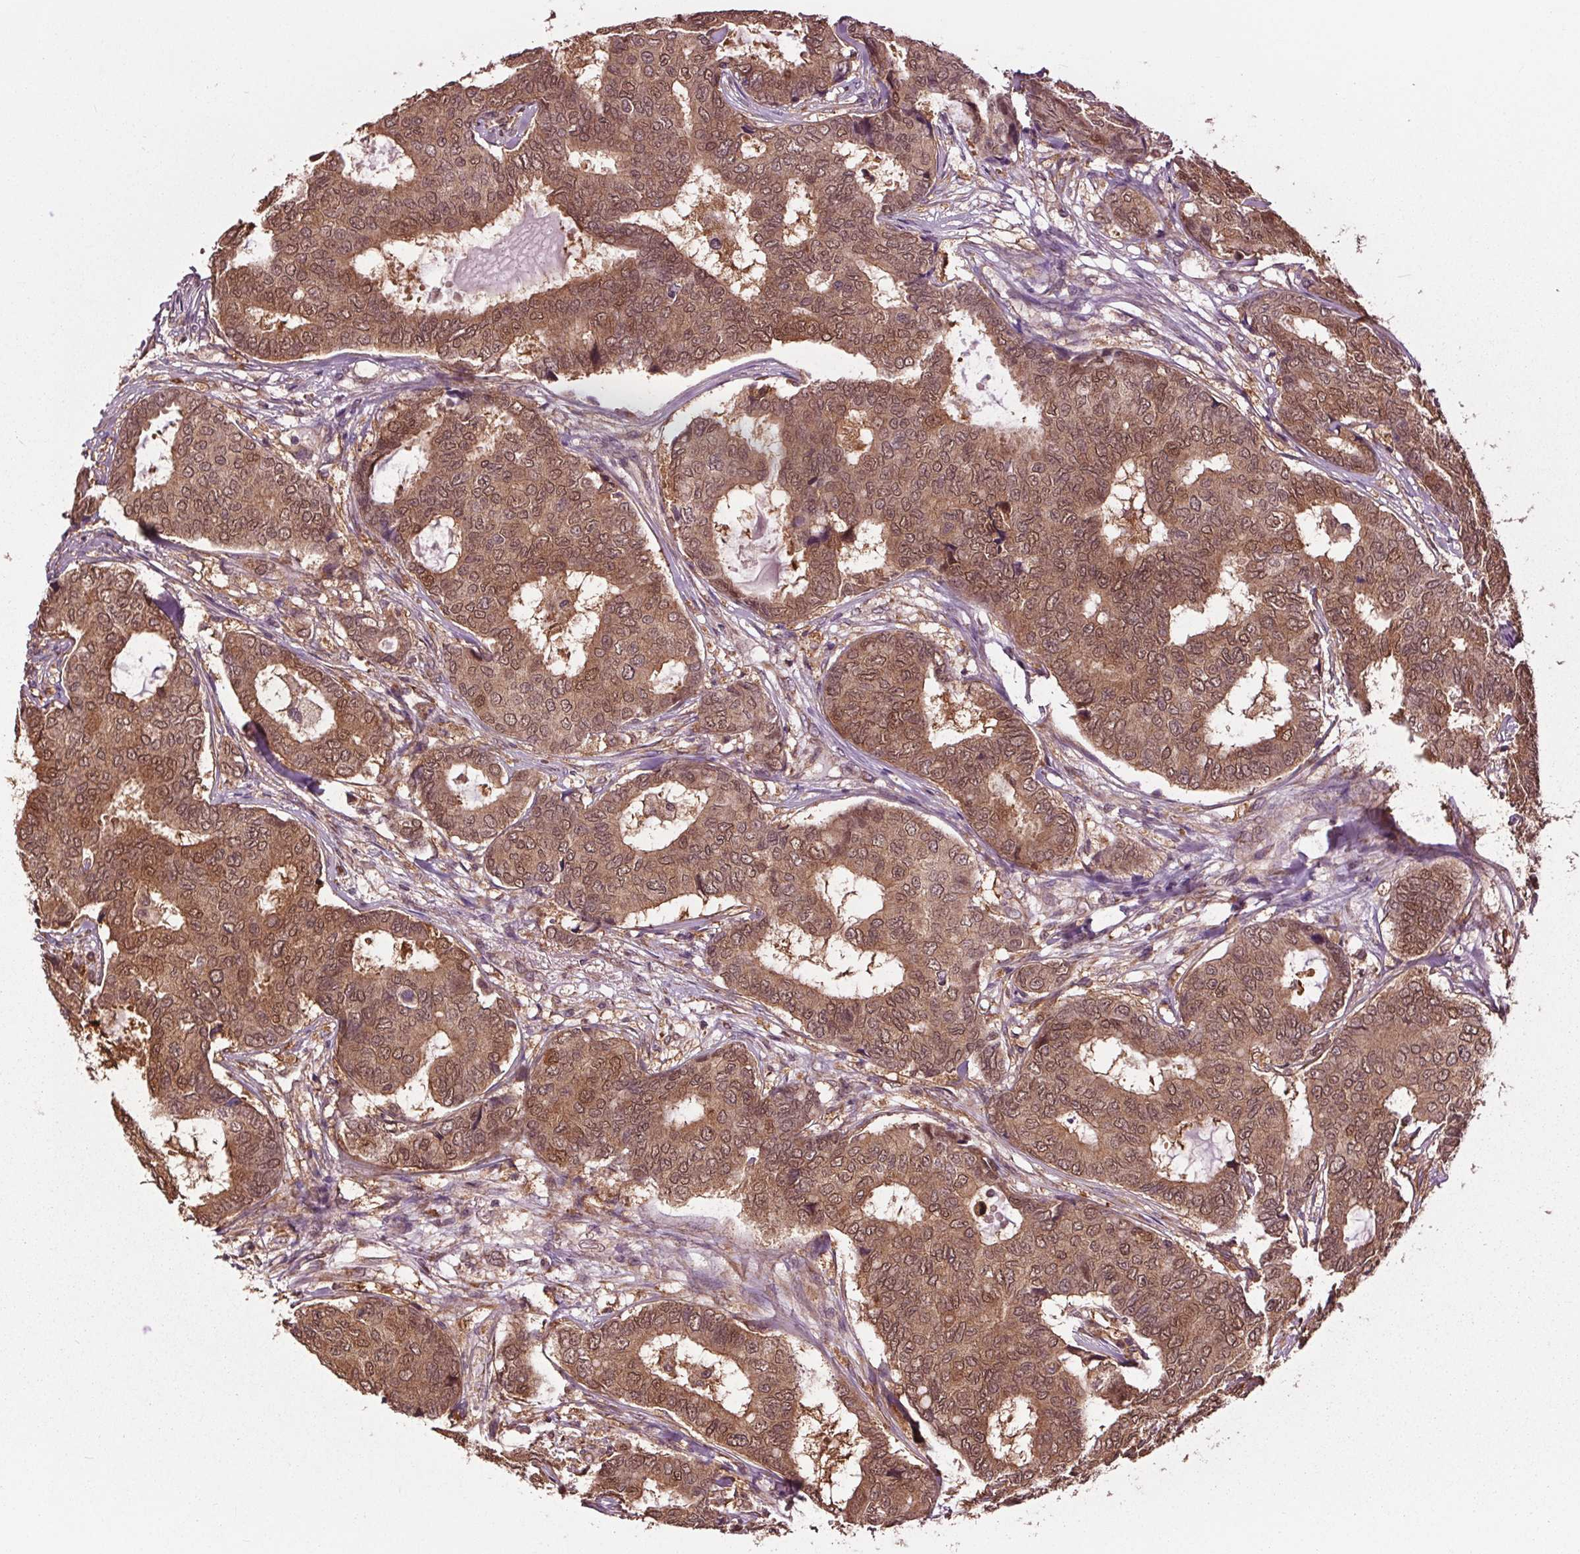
{"staining": {"intensity": "moderate", "quantity": ">75%", "location": "cytoplasmic/membranous"}, "tissue": "breast cancer", "cell_type": "Tumor cells", "image_type": "cancer", "snomed": [{"axis": "morphology", "description": "Duct carcinoma"}, {"axis": "topography", "description": "Breast"}], "caption": "DAB (3,3'-diaminobenzidine) immunohistochemical staining of breast cancer (infiltrating ductal carcinoma) reveals moderate cytoplasmic/membranous protein staining in about >75% of tumor cells. The protein of interest is stained brown, and the nuclei are stained in blue (DAB IHC with brightfield microscopy, high magnification).", "gene": "RNPEP", "patient": {"sex": "female", "age": 75}}